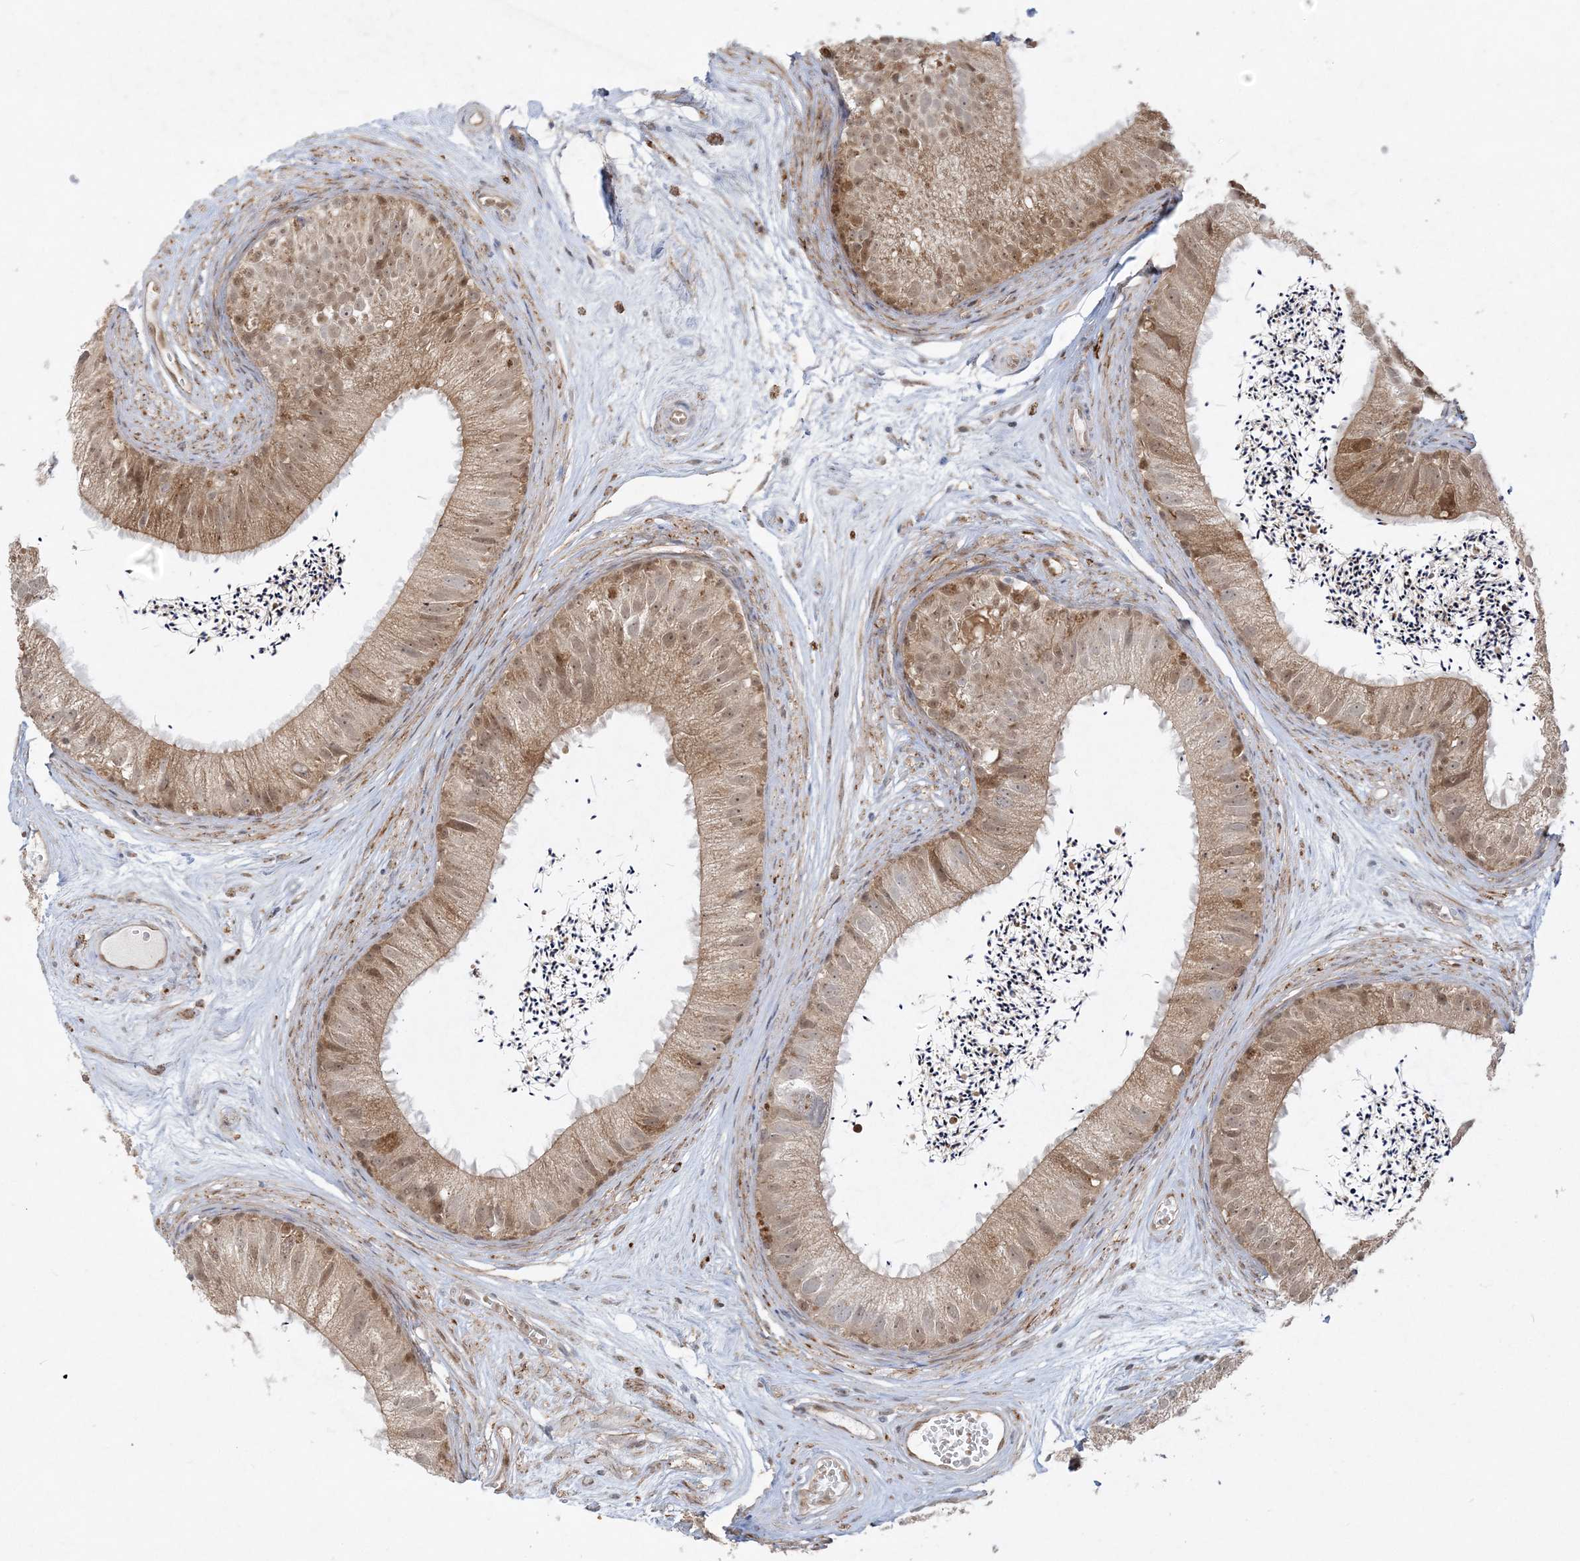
{"staining": {"intensity": "moderate", "quantity": "25%-75%", "location": "cytoplasmic/membranous,nuclear"}, "tissue": "epididymis", "cell_type": "Glandular cells", "image_type": "normal", "snomed": [{"axis": "morphology", "description": "Normal tissue, NOS"}, {"axis": "topography", "description": "Epididymis"}], "caption": "A brown stain shows moderate cytoplasmic/membranous,nuclear positivity of a protein in glandular cells of unremarkable human epididymis. Immunohistochemistry stains the protein of interest in brown and the nuclei are stained blue.", "gene": "INPP1", "patient": {"sex": "male", "age": 77}}